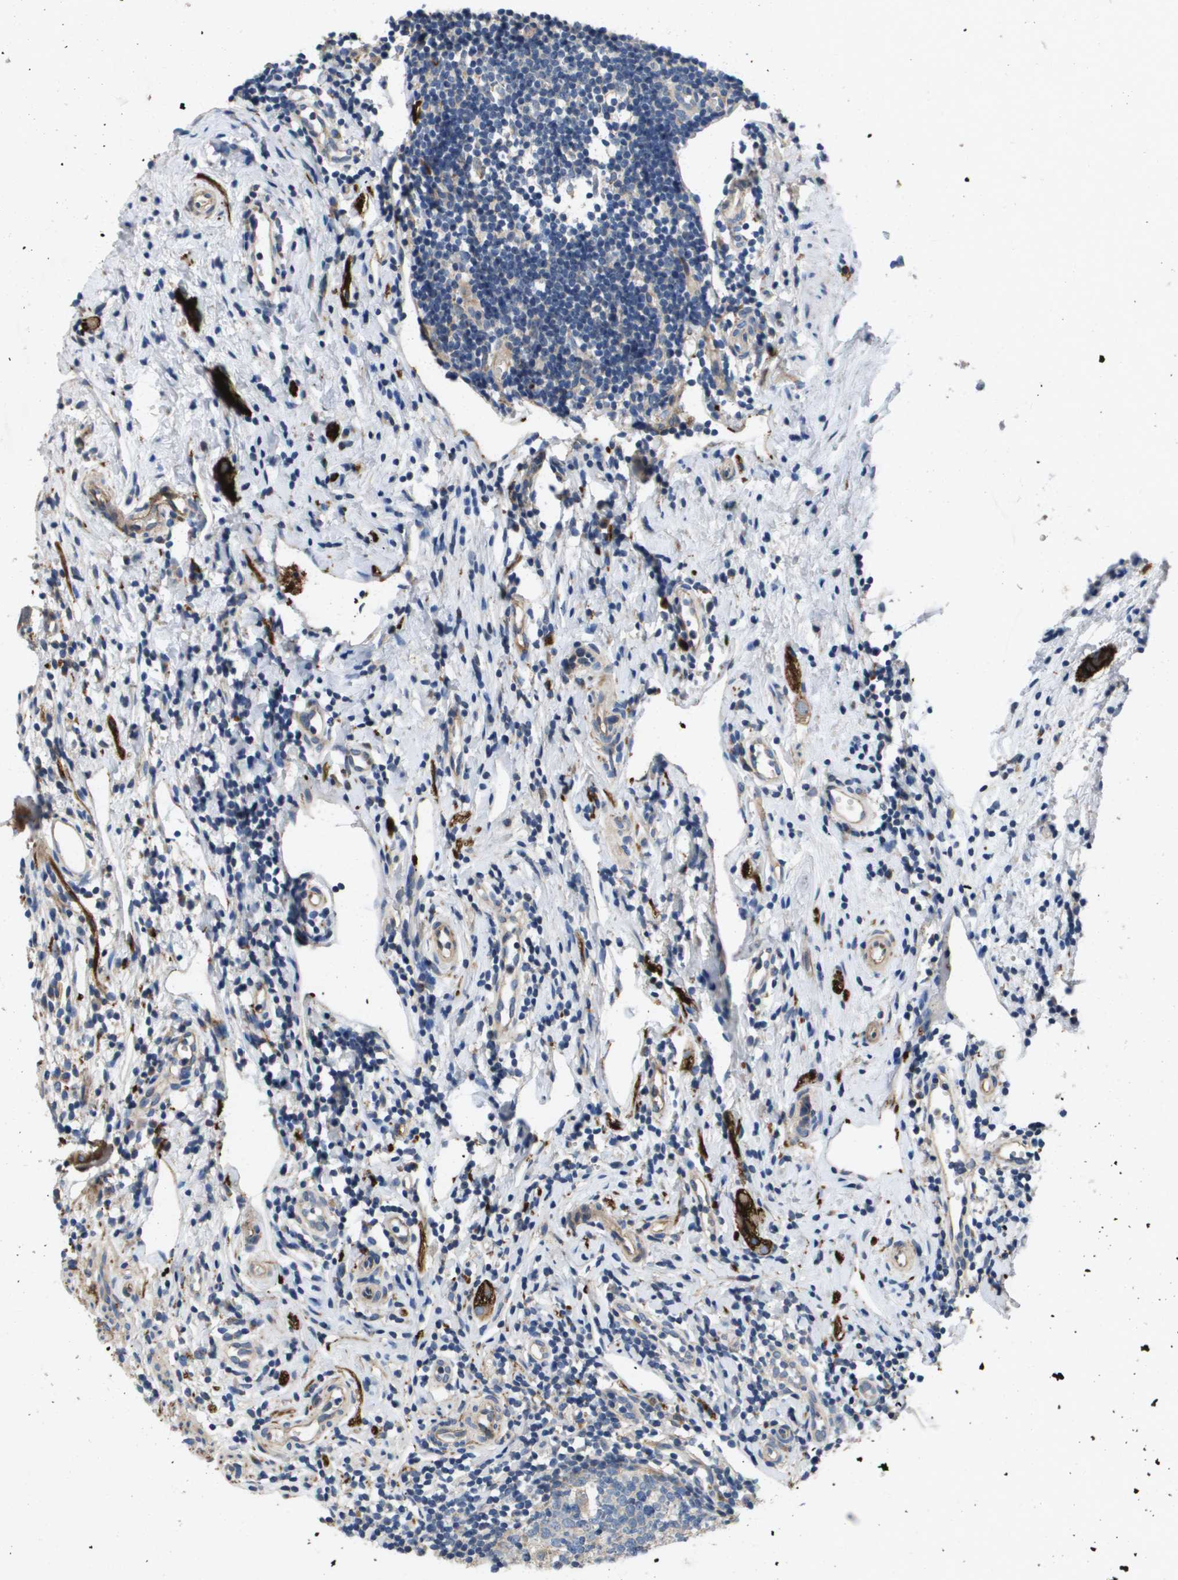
{"staining": {"intensity": "weak", "quantity": ">75%", "location": "cytoplasmic/membranous"}, "tissue": "appendix", "cell_type": "Glandular cells", "image_type": "normal", "snomed": [{"axis": "morphology", "description": "Normal tissue, NOS"}, {"axis": "topography", "description": "Appendix"}], "caption": "Weak cytoplasmic/membranous expression for a protein is appreciated in about >75% of glandular cells of benign appendix using IHC.", "gene": "ENTPD2", "patient": {"sex": "female", "age": 20}}